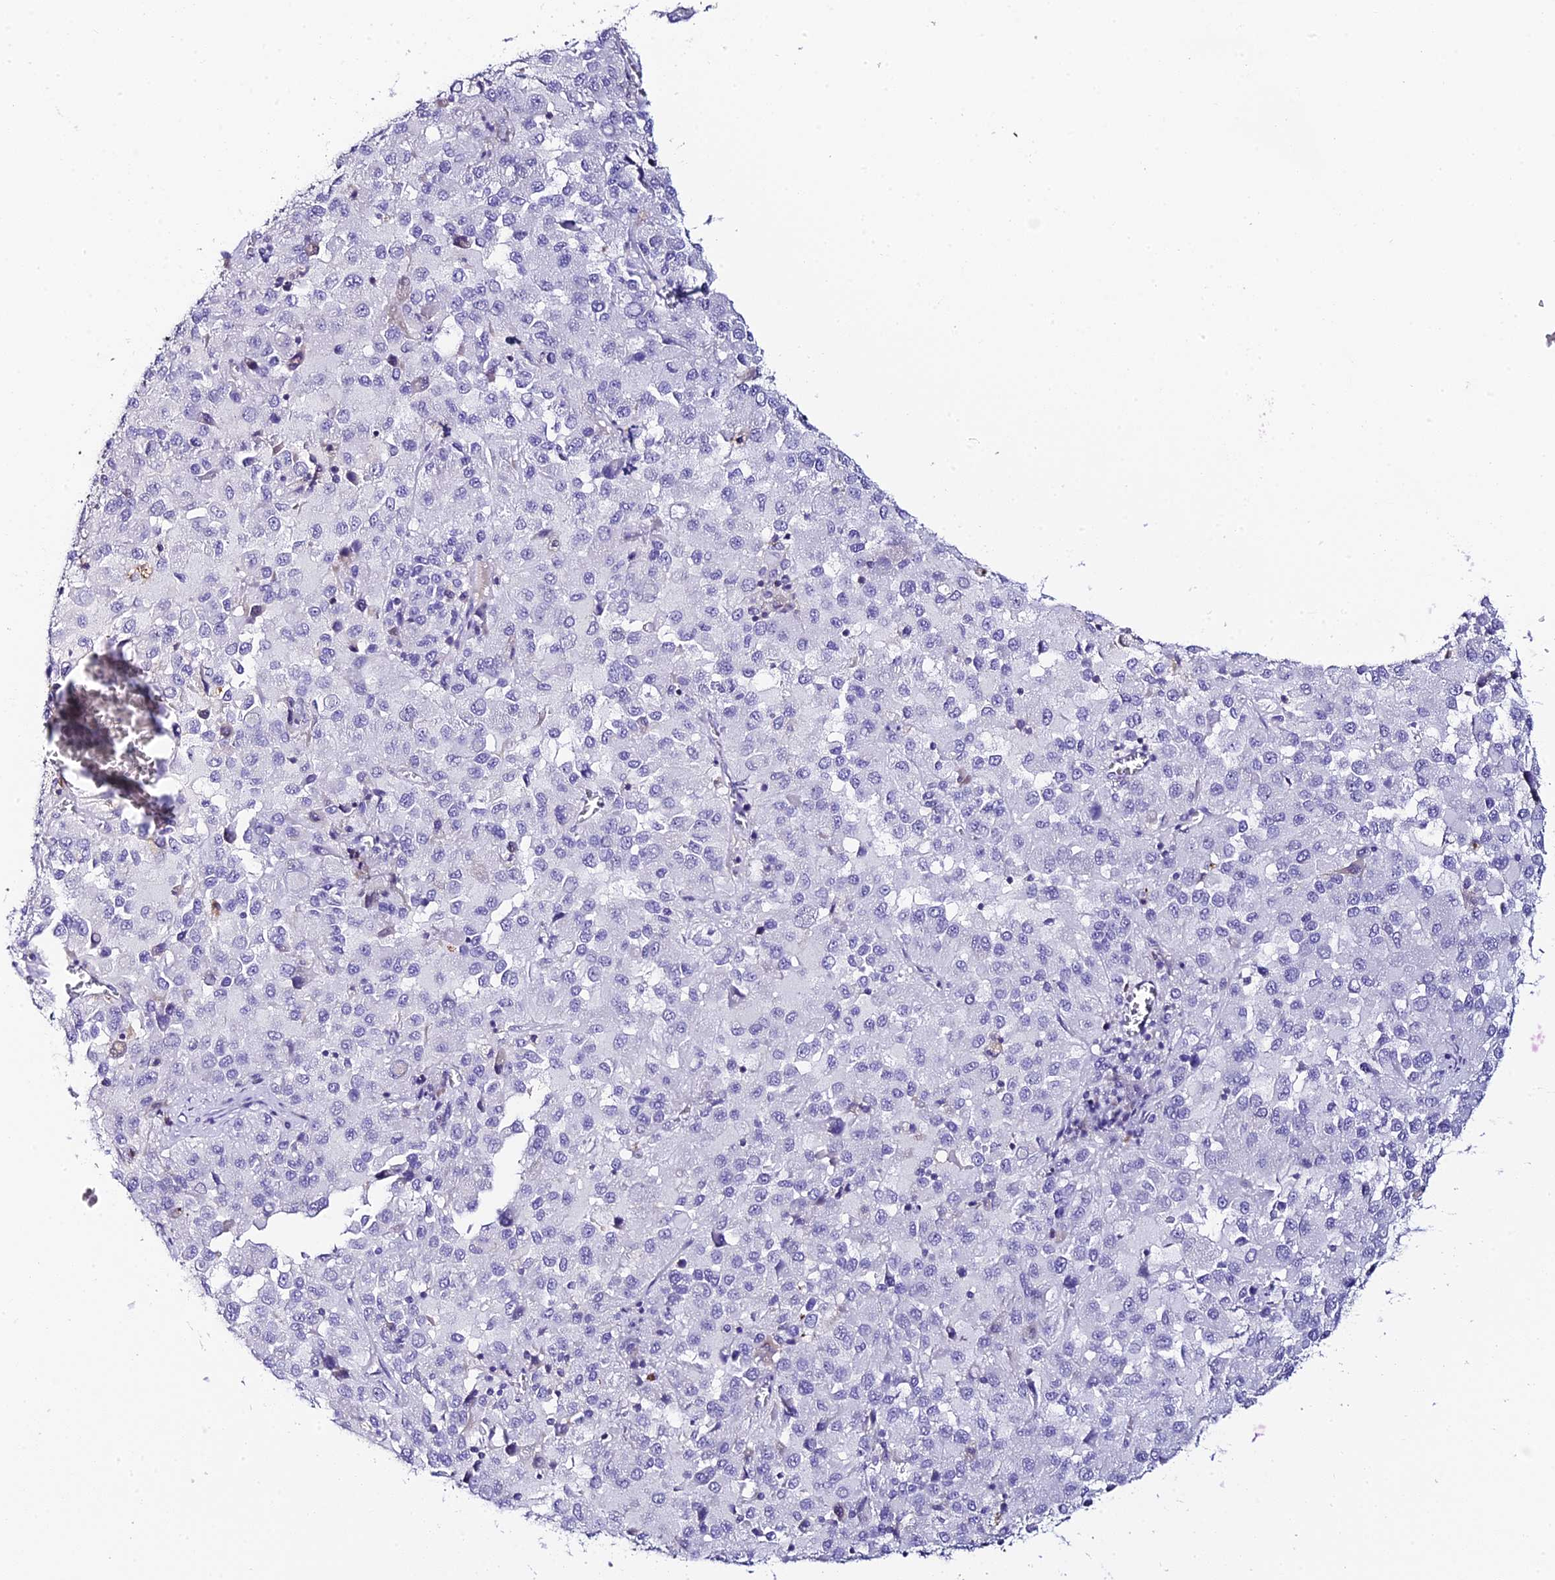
{"staining": {"intensity": "negative", "quantity": "none", "location": "none"}, "tissue": "melanoma", "cell_type": "Tumor cells", "image_type": "cancer", "snomed": [{"axis": "morphology", "description": "Malignant melanoma, Metastatic site"}, {"axis": "topography", "description": "Lung"}], "caption": "IHC photomicrograph of neoplastic tissue: melanoma stained with DAB demonstrates no significant protein positivity in tumor cells.", "gene": "C12orf29", "patient": {"sex": "male", "age": 64}}